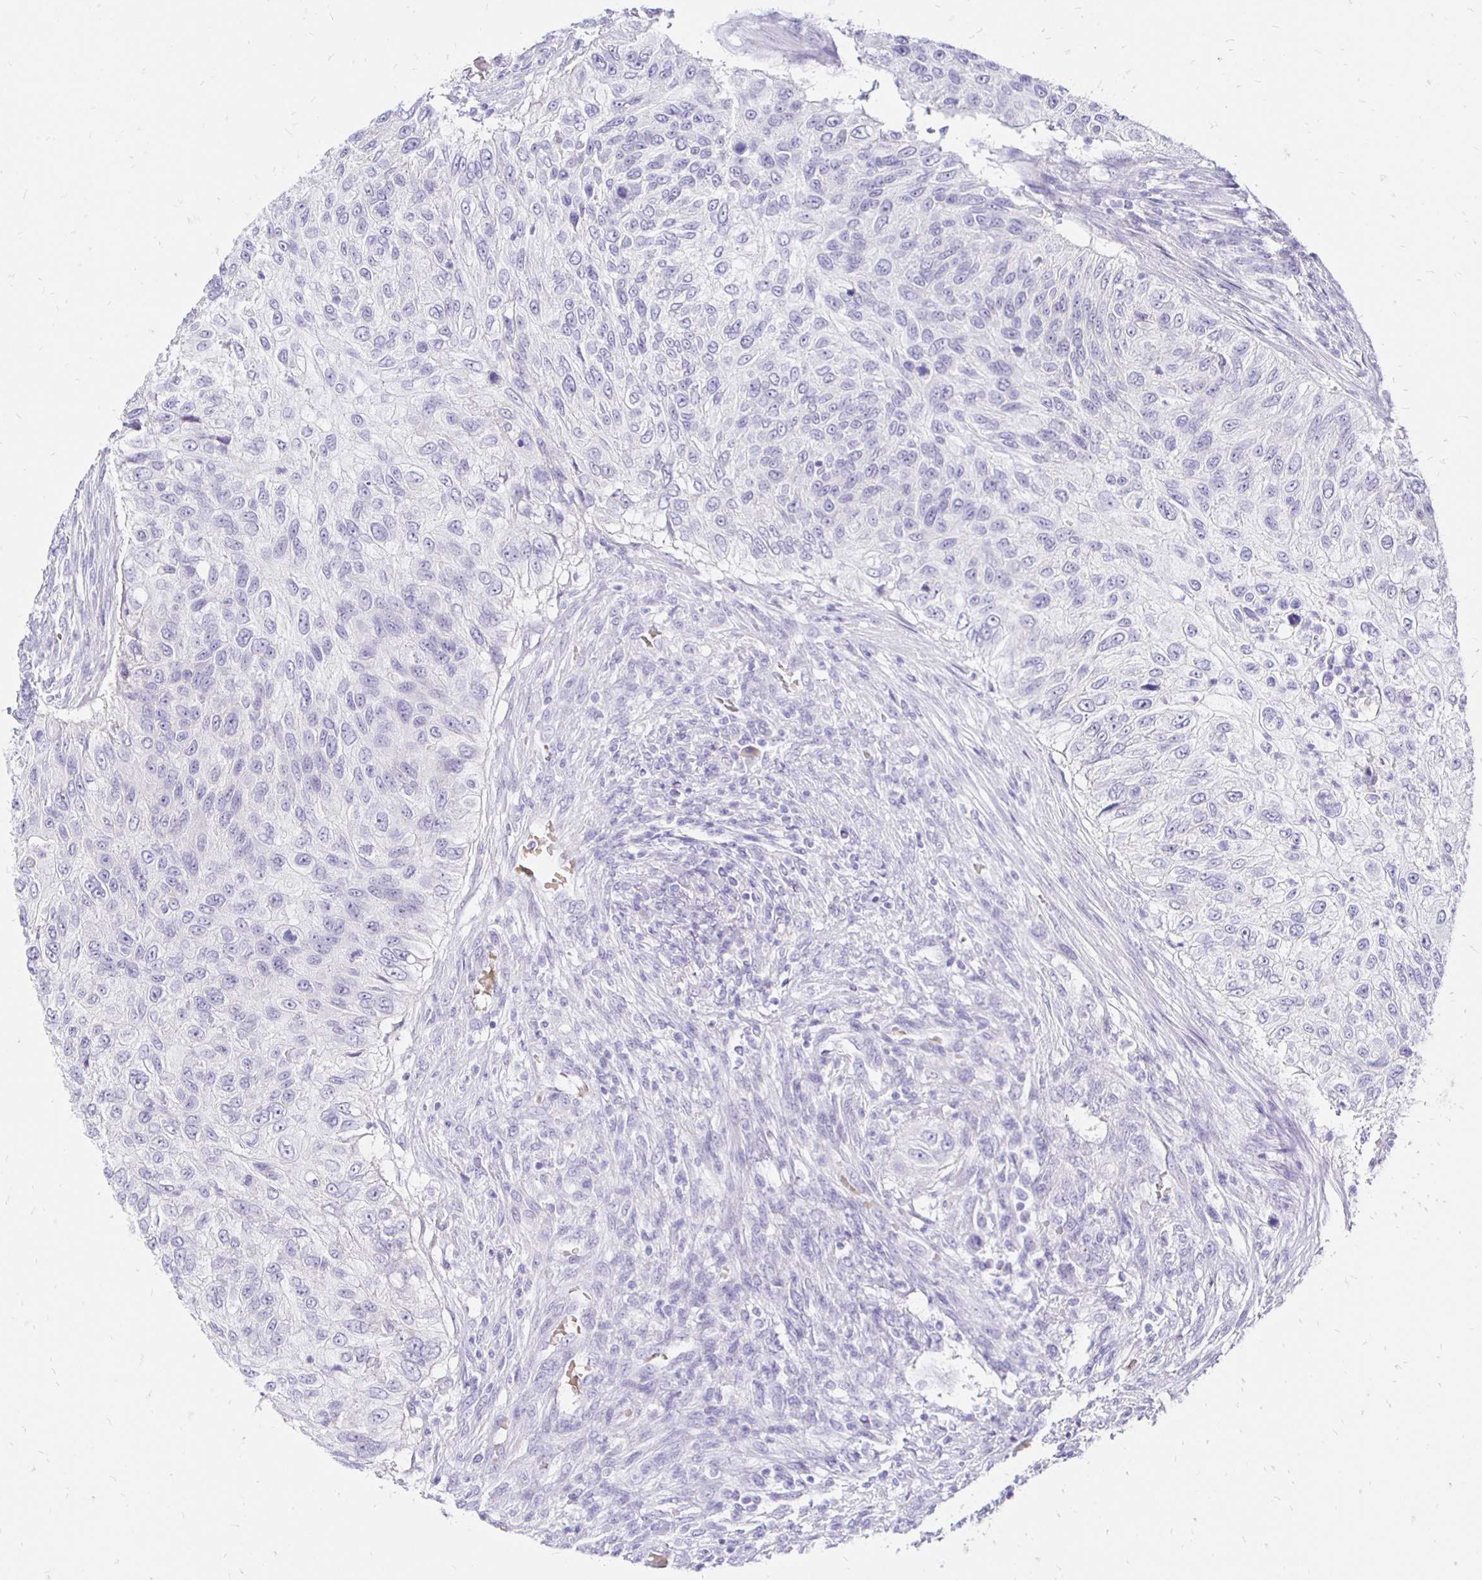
{"staining": {"intensity": "negative", "quantity": "none", "location": "none"}, "tissue": "urothelial cancer", "cell_type": "Tumor cells", "image_type": "cancer", "snomed": [{"axis": "morphology", "description": "Urothelial carcinoma, High grade"}, {"axis": "topography", "description": "Urinary bladder"}], "caption": "Photomicrograph shows no protein positivity in tumor cells of high-grade urothelial carcinoma tissue.", "gene": "IRGC", "patient": {"sex": "female", "age": 60}}